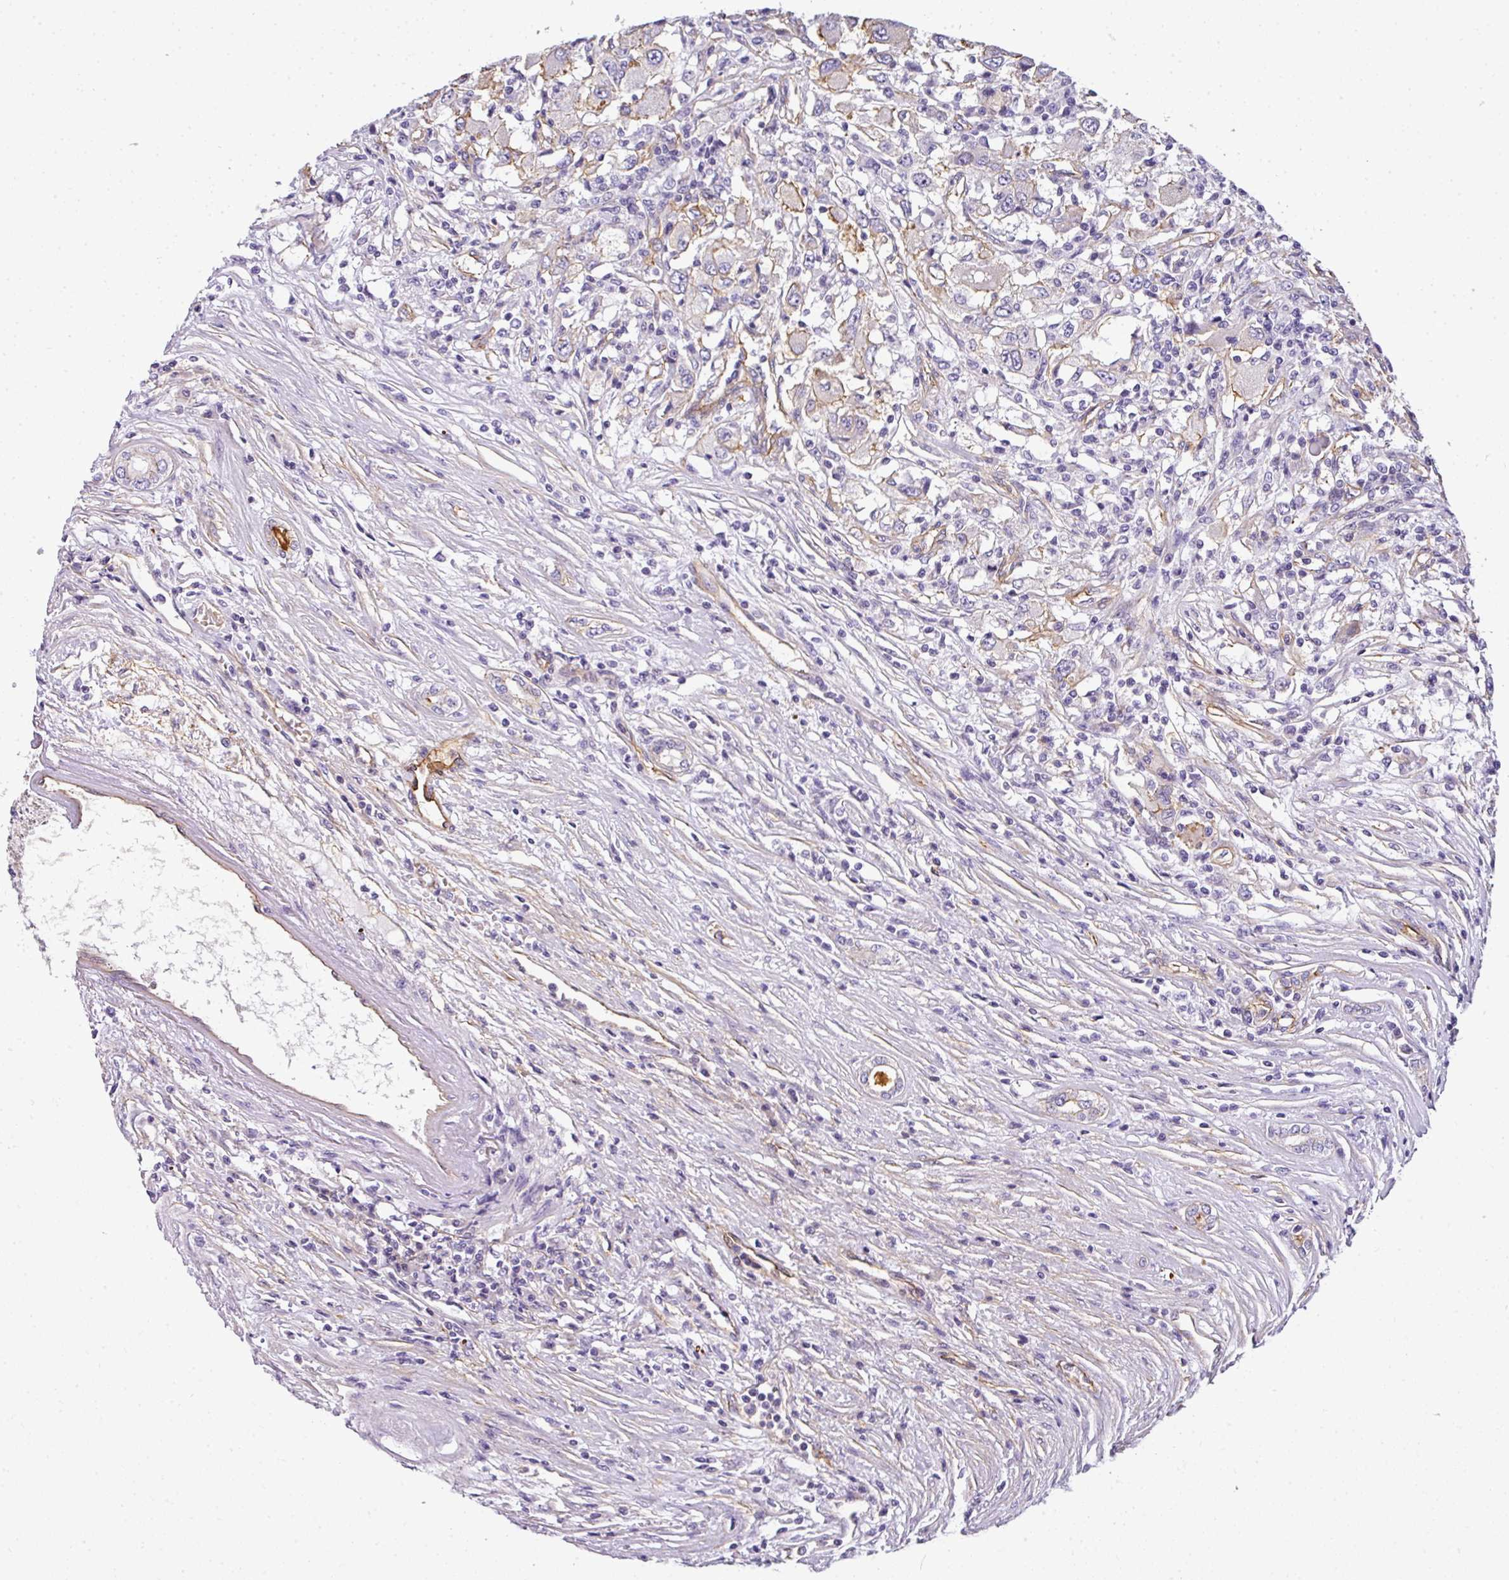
{"staining": {"intensity": "negative", "quantity": "none", "location": "none"}, "tissue": "renal cancer", "cell_type": "Tumor cells", "image_type": "cancer", "snomed": [{"axis": "morphology", "description": "Adenocarcinoma, NOS"}, {"axis": "topography", "description": "Kidney"}], "caption": "Immunohistochemistry micrograph of neoplastic tissue: human renal cancer (adenocarcinoma) stained with DAB (3,3'-diaminobenzidine) demonstrates no significant protein expression in tumor cells. (DAB (3,3'-diaminobenzidine) immunohistochemistry, high magnification).", "gene": "OR11H4", "patient": {"sex": "female", "age": 67}}